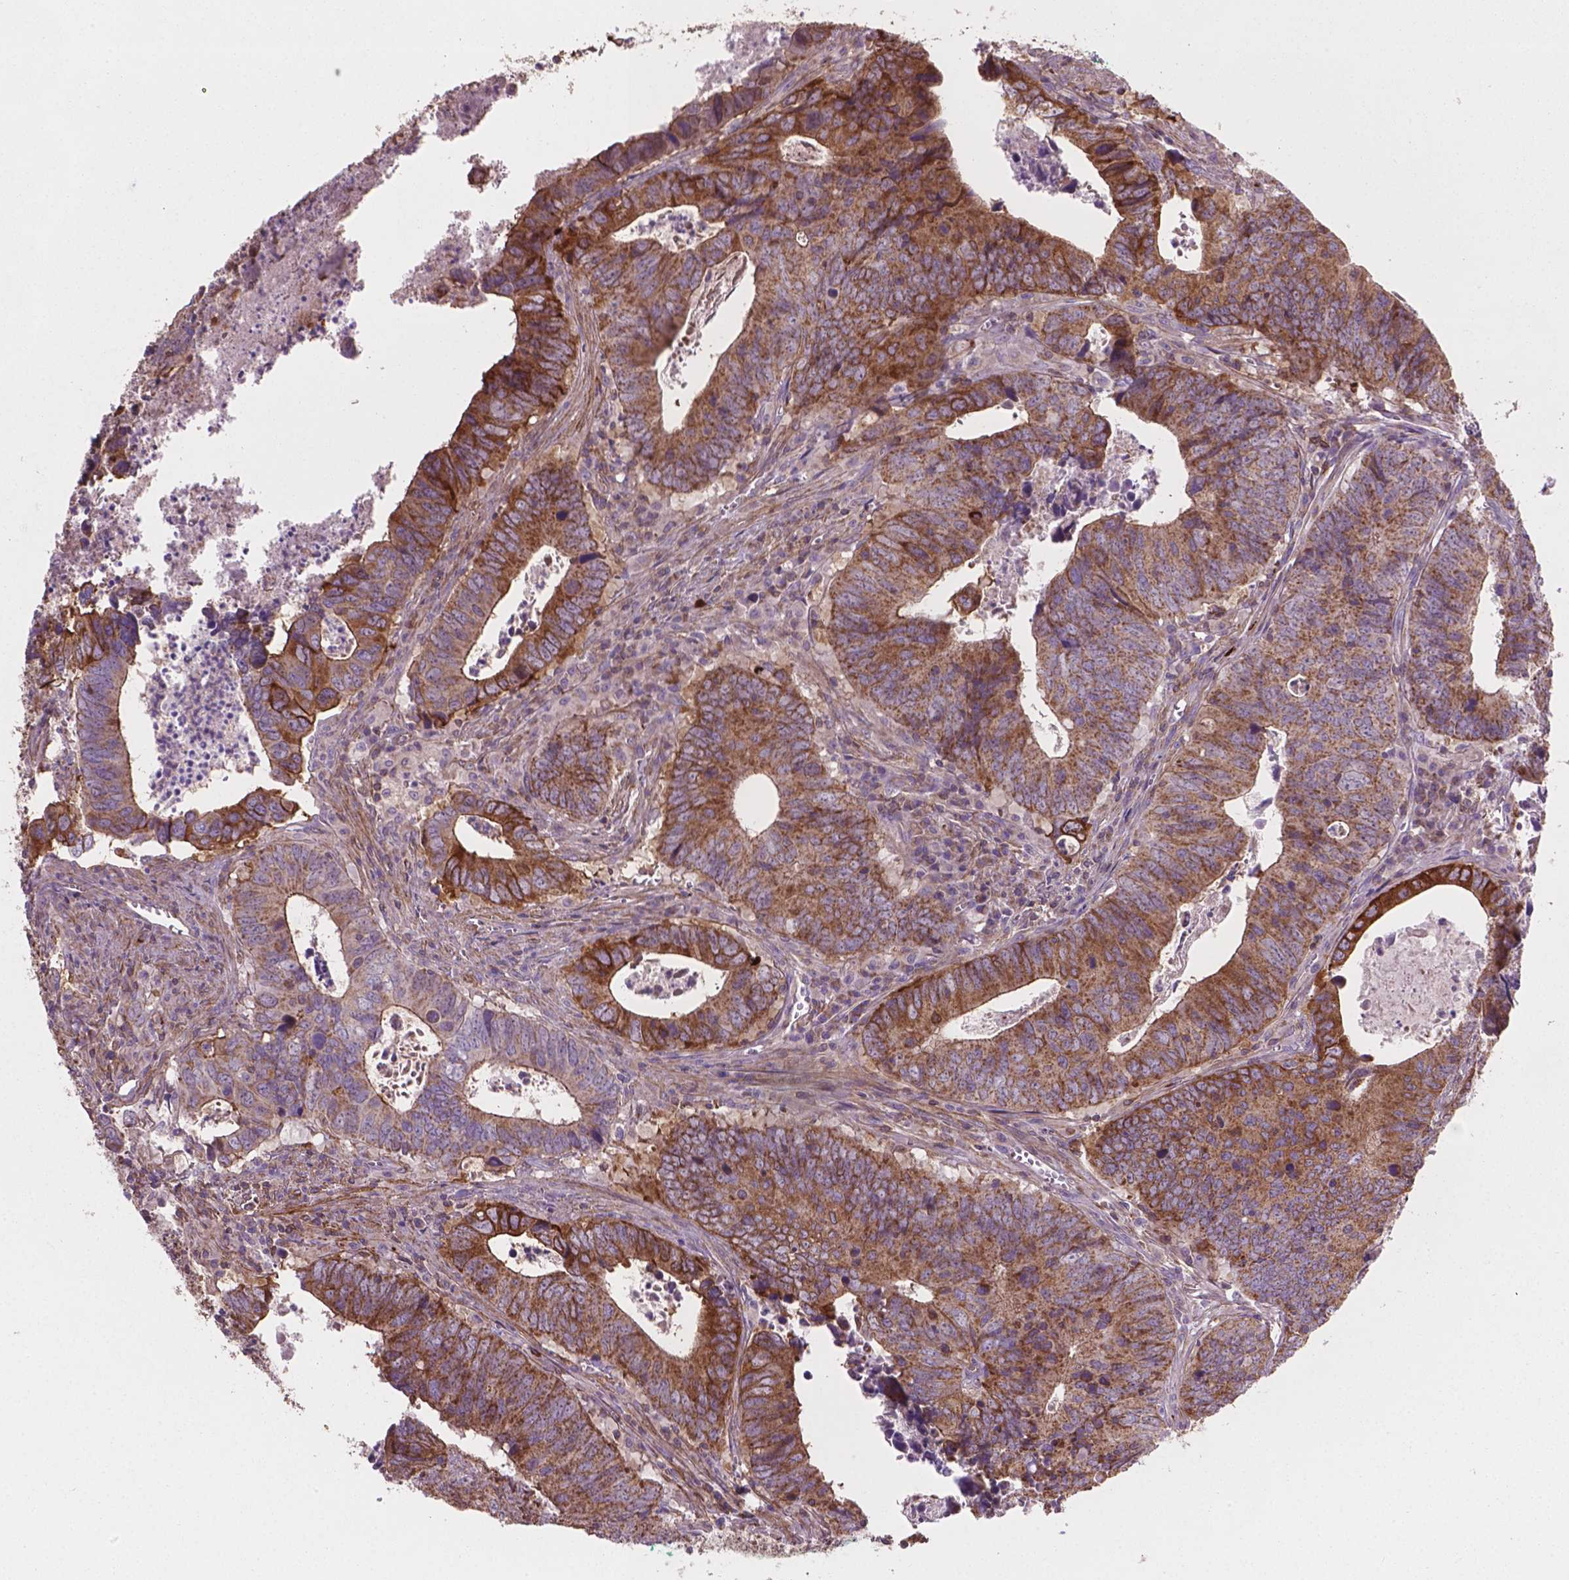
{"staining": {"intensity": "moderate", "quantity": ">75%", "location": "cytoplasmic/membranous"}, "tissue": "colorectal cancer", "cell_type": "Tumor cells", "image_type": "cancer", "snomed": [{"axis": "morphology", "description": "Adenocarcinoma, NOS"}, {"axis": "topography", "description": "Colon"}], "caption": "The histopathology image reveals a brown stain indicating the presence of a protein in the cytoplasmic/membranous of tumor cells in colorectal cancer (adenocarcinoma).", "gene": "TCAF1", "patient": {"sex": "female", "age": 82}}